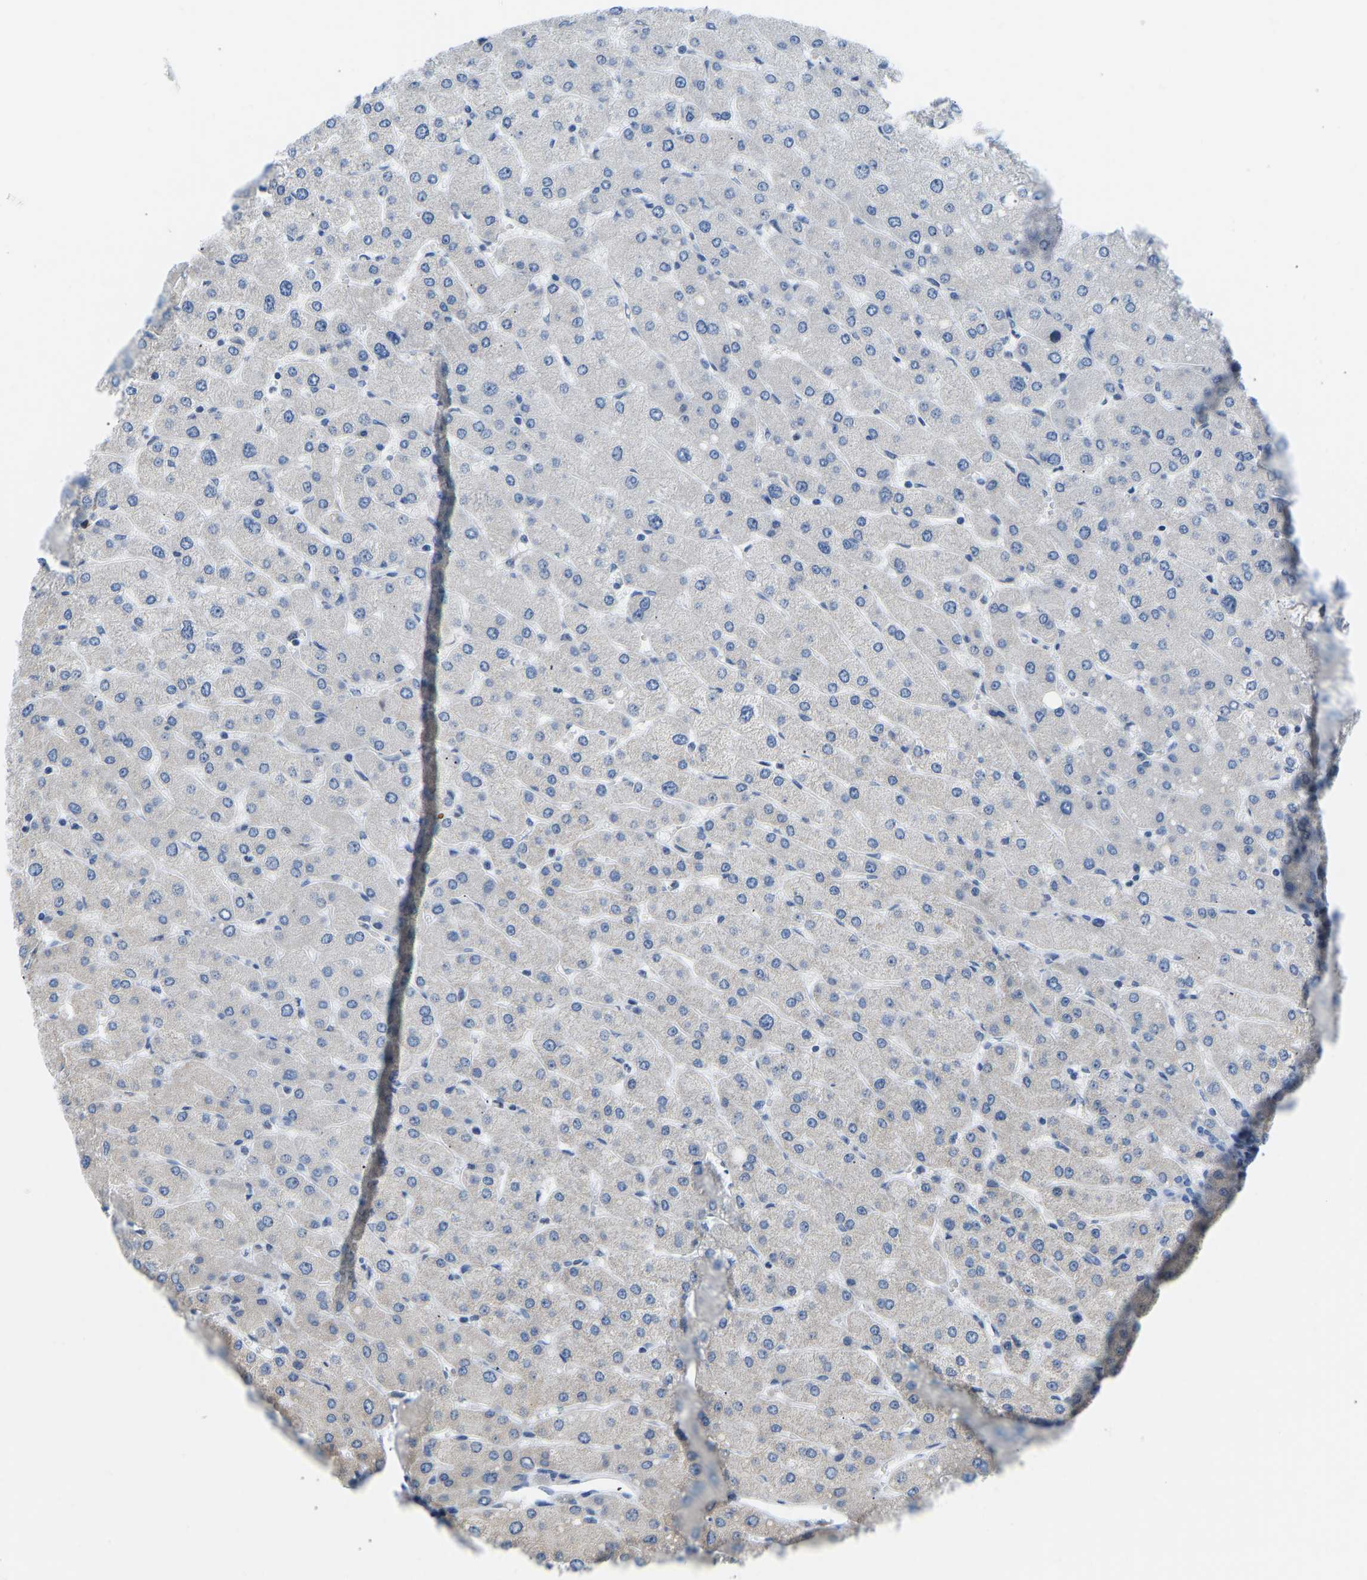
{"staining": {"intensity": "negative", "quantity": "none", "location": "none"}, "tissue": "liver", "cell_type": "Cholangiocytes", "image_type": "normal", "snomed": [{"axis": "morphology", "description": "Normal tissue, NOS"}, {"axis": "topography", "description": "Liver"}], "caption": "Image shows no protein expression in cholangiocytes of normal liver. (Stains: DAB (3,3'-diaminobenzidine) immunohistochemistry with hematoxylin counter stain, Microscopy: brightfield microscopy at high magnification).", "gene": "VRK1", "patient": {"sex": "male", "age": 55}}